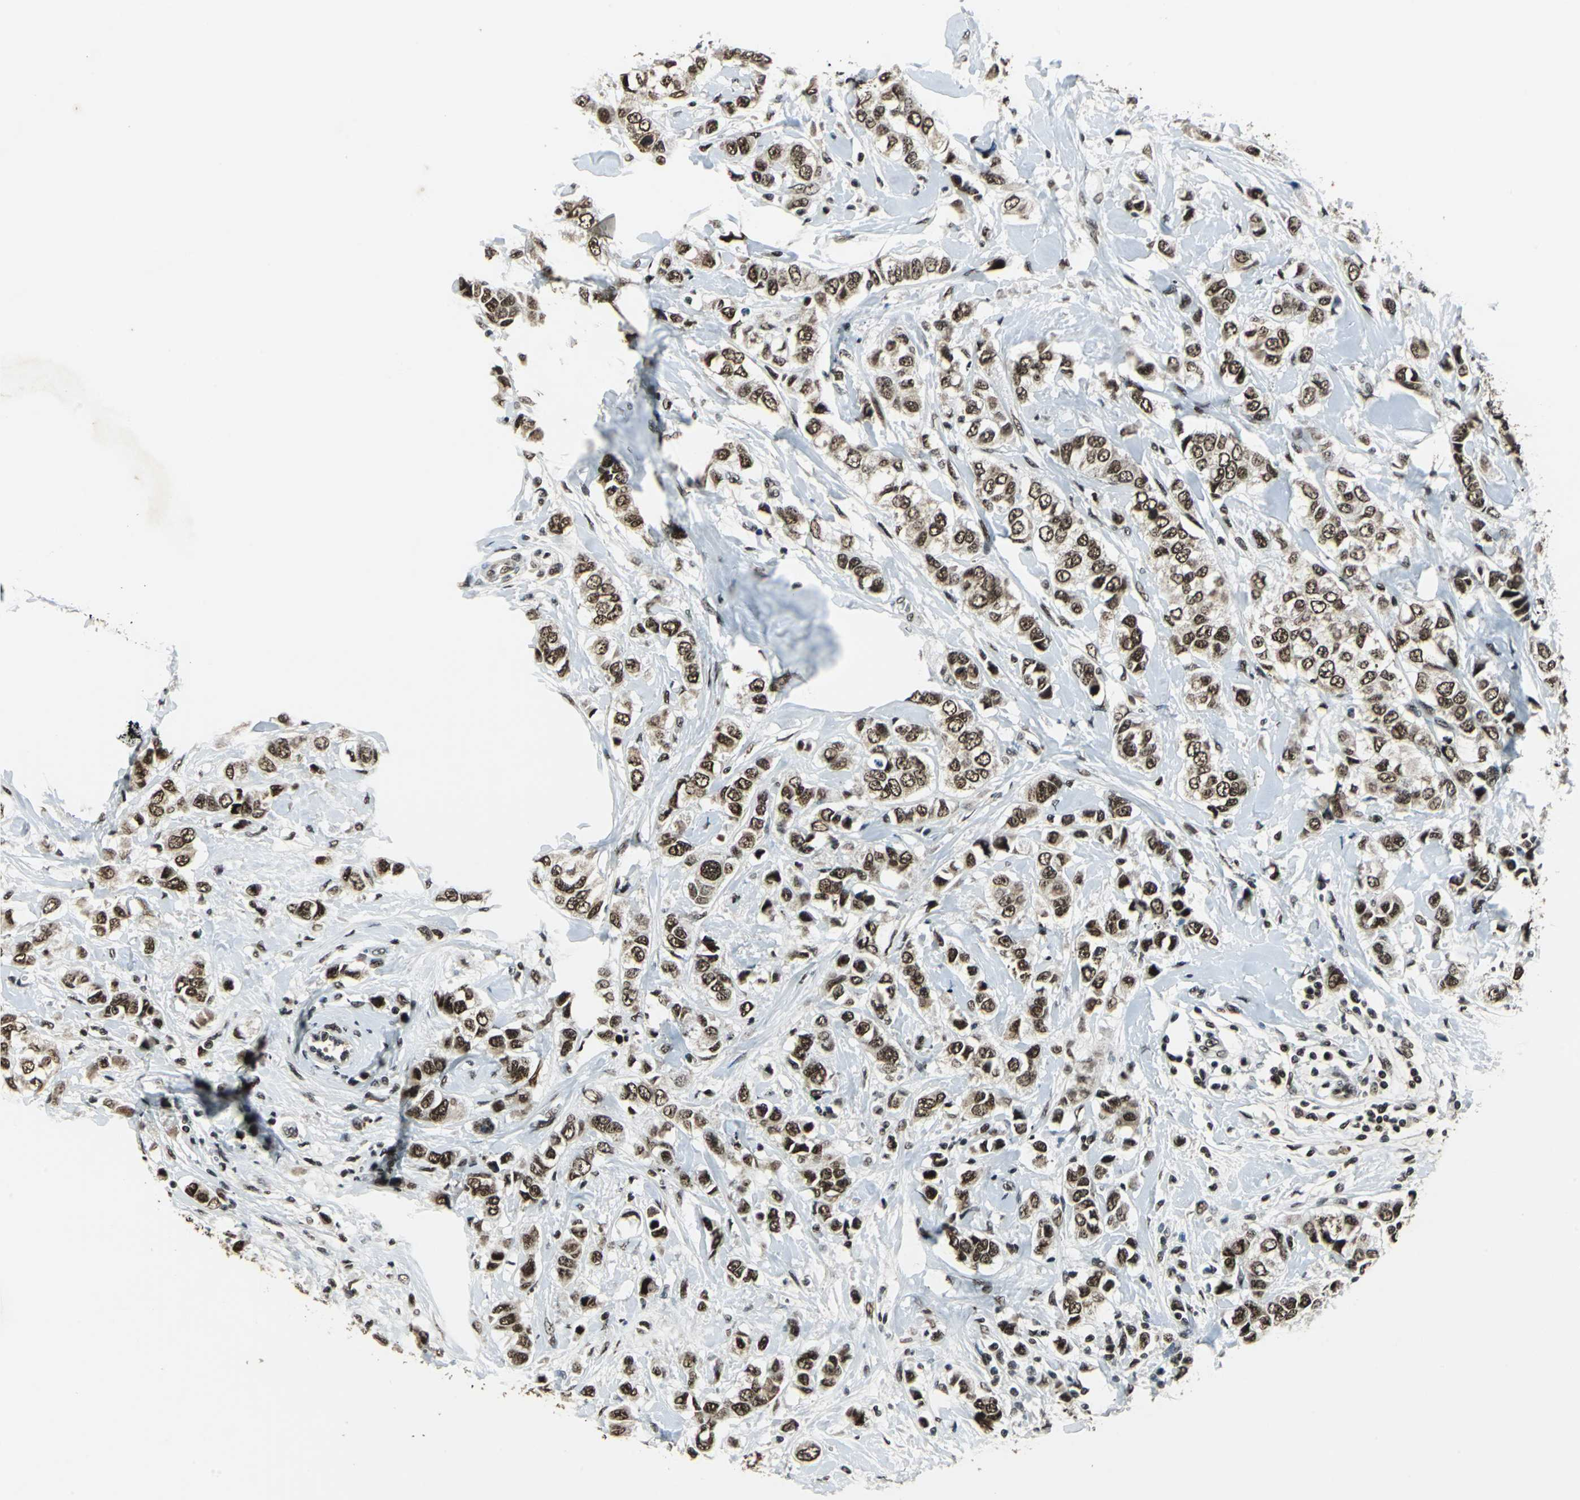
{"staining": {"intensity": "strong", "quantity": ">75%", "location": "nuclear"}, "tissue": "breast cancer", "cell_type": "Tumor cells", "image_type": "cancer", "snomed": [{"axis": "morphology", "description": "Duct carcinoma"}, {"axis": "topography", "description": "Breast"}], "caption": "Brown immunohistochemical staining in breast cancer (intraductal carcinoma) displays strong nuclear expression in approximately >75% of tumor cells. (Brightfield microscopy of DAB IHC at high magnification).", "gene": "BCLAF1", "patient": {"sex": "female", "age": 50}}